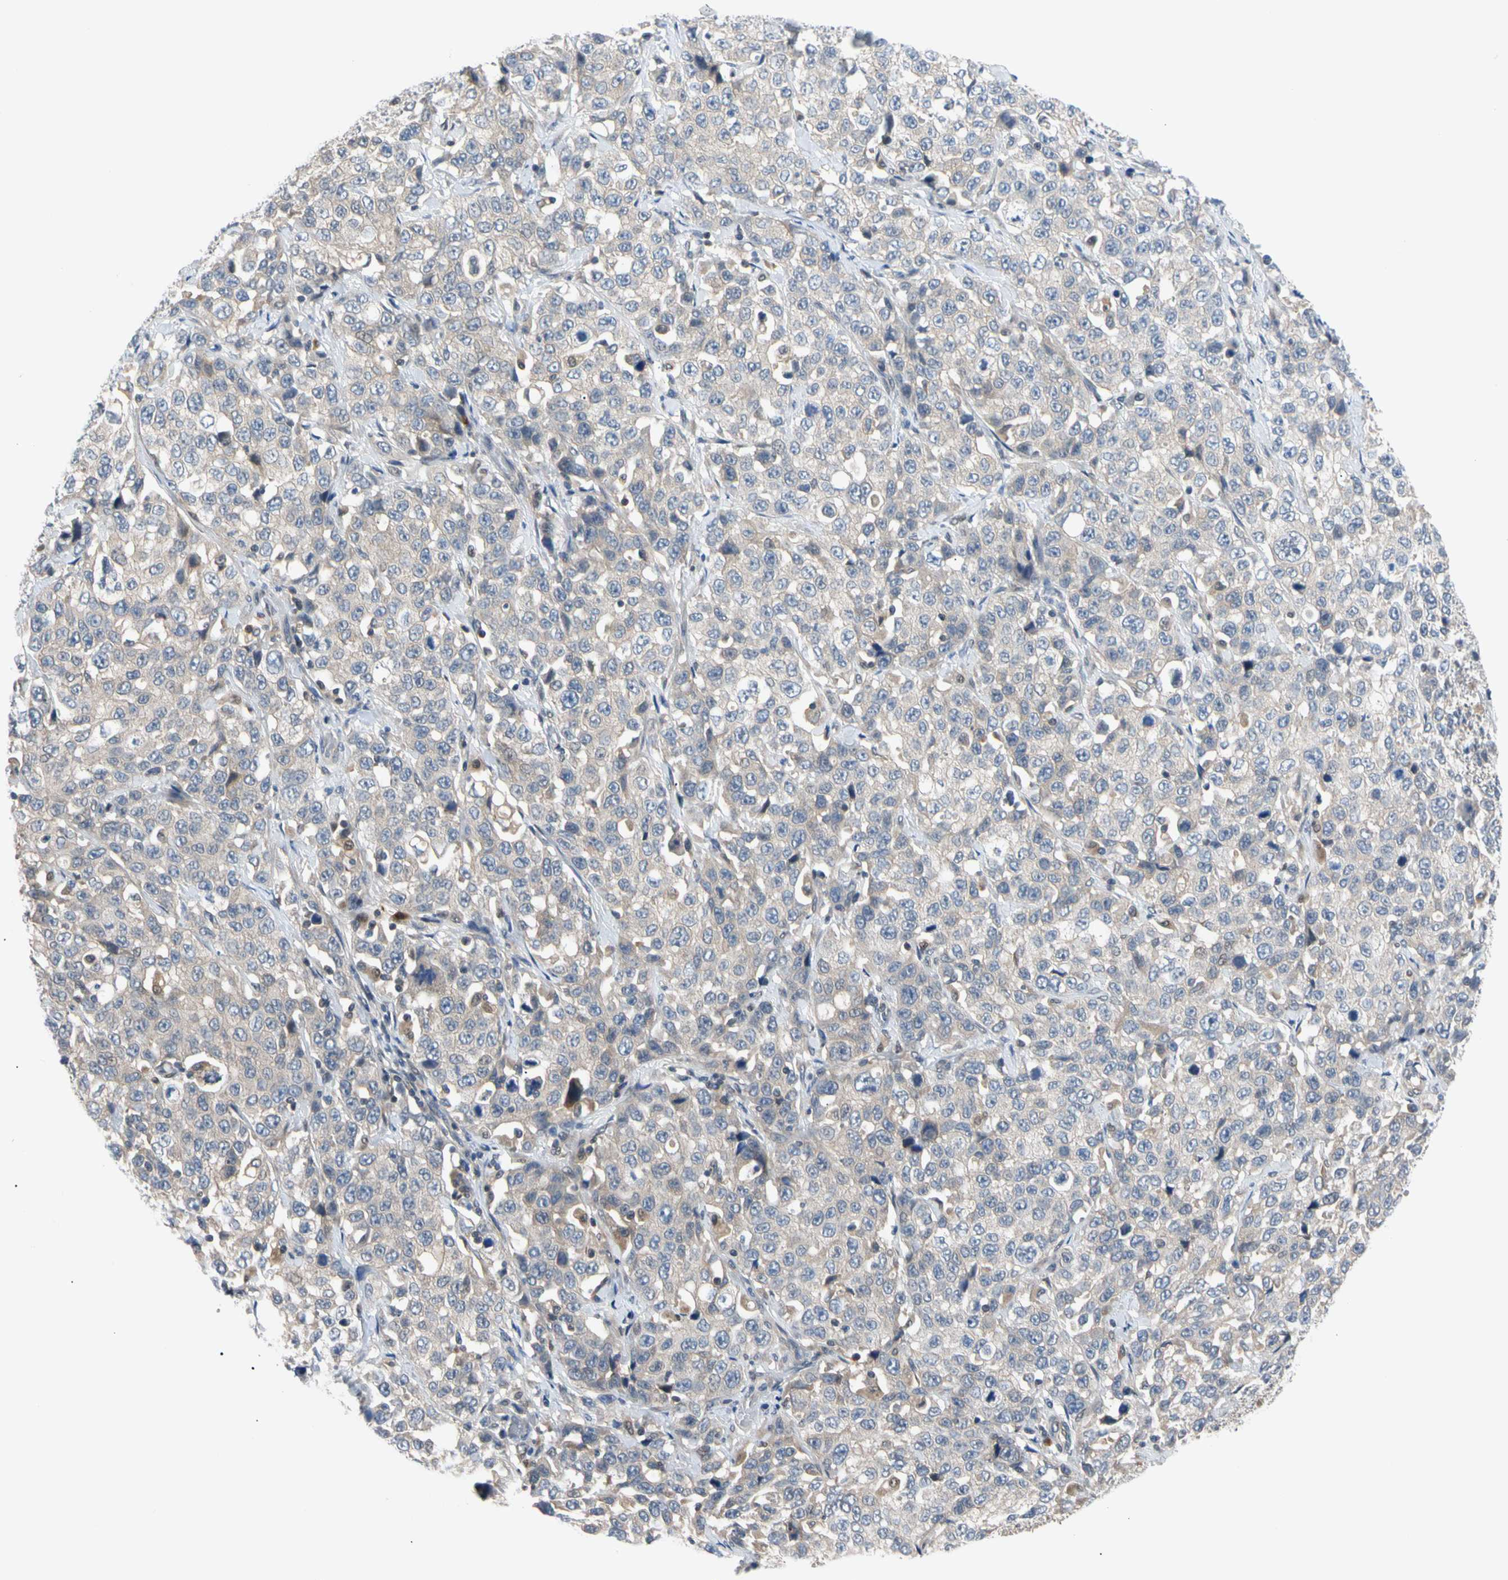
{"staining": {"intensity": "weak", "quantity": "<25%", "location": "cytoplasmic/membranous"}, "tissue": "stomach cancer", "cell_type": "Tumor cells", "image_type": "cancer", "snomed": [{"axis": "morphology", "description": "Normal tissue, NOS"}, {"axis": "morphology", "description": "Adenocarcinoma, NOS"}, {"axis": "topography", "description": "Stomach"}], "caption": "Immunohistochemistry (IHC) photomicrograph of adenocarcinoma (stomach) stained for a protein (brown), which exhibits no positivity in tumor cells. Nuclei are stained in blue.", "gene": "SEC23B", "patient": {"sex": "male", "age": 48}}